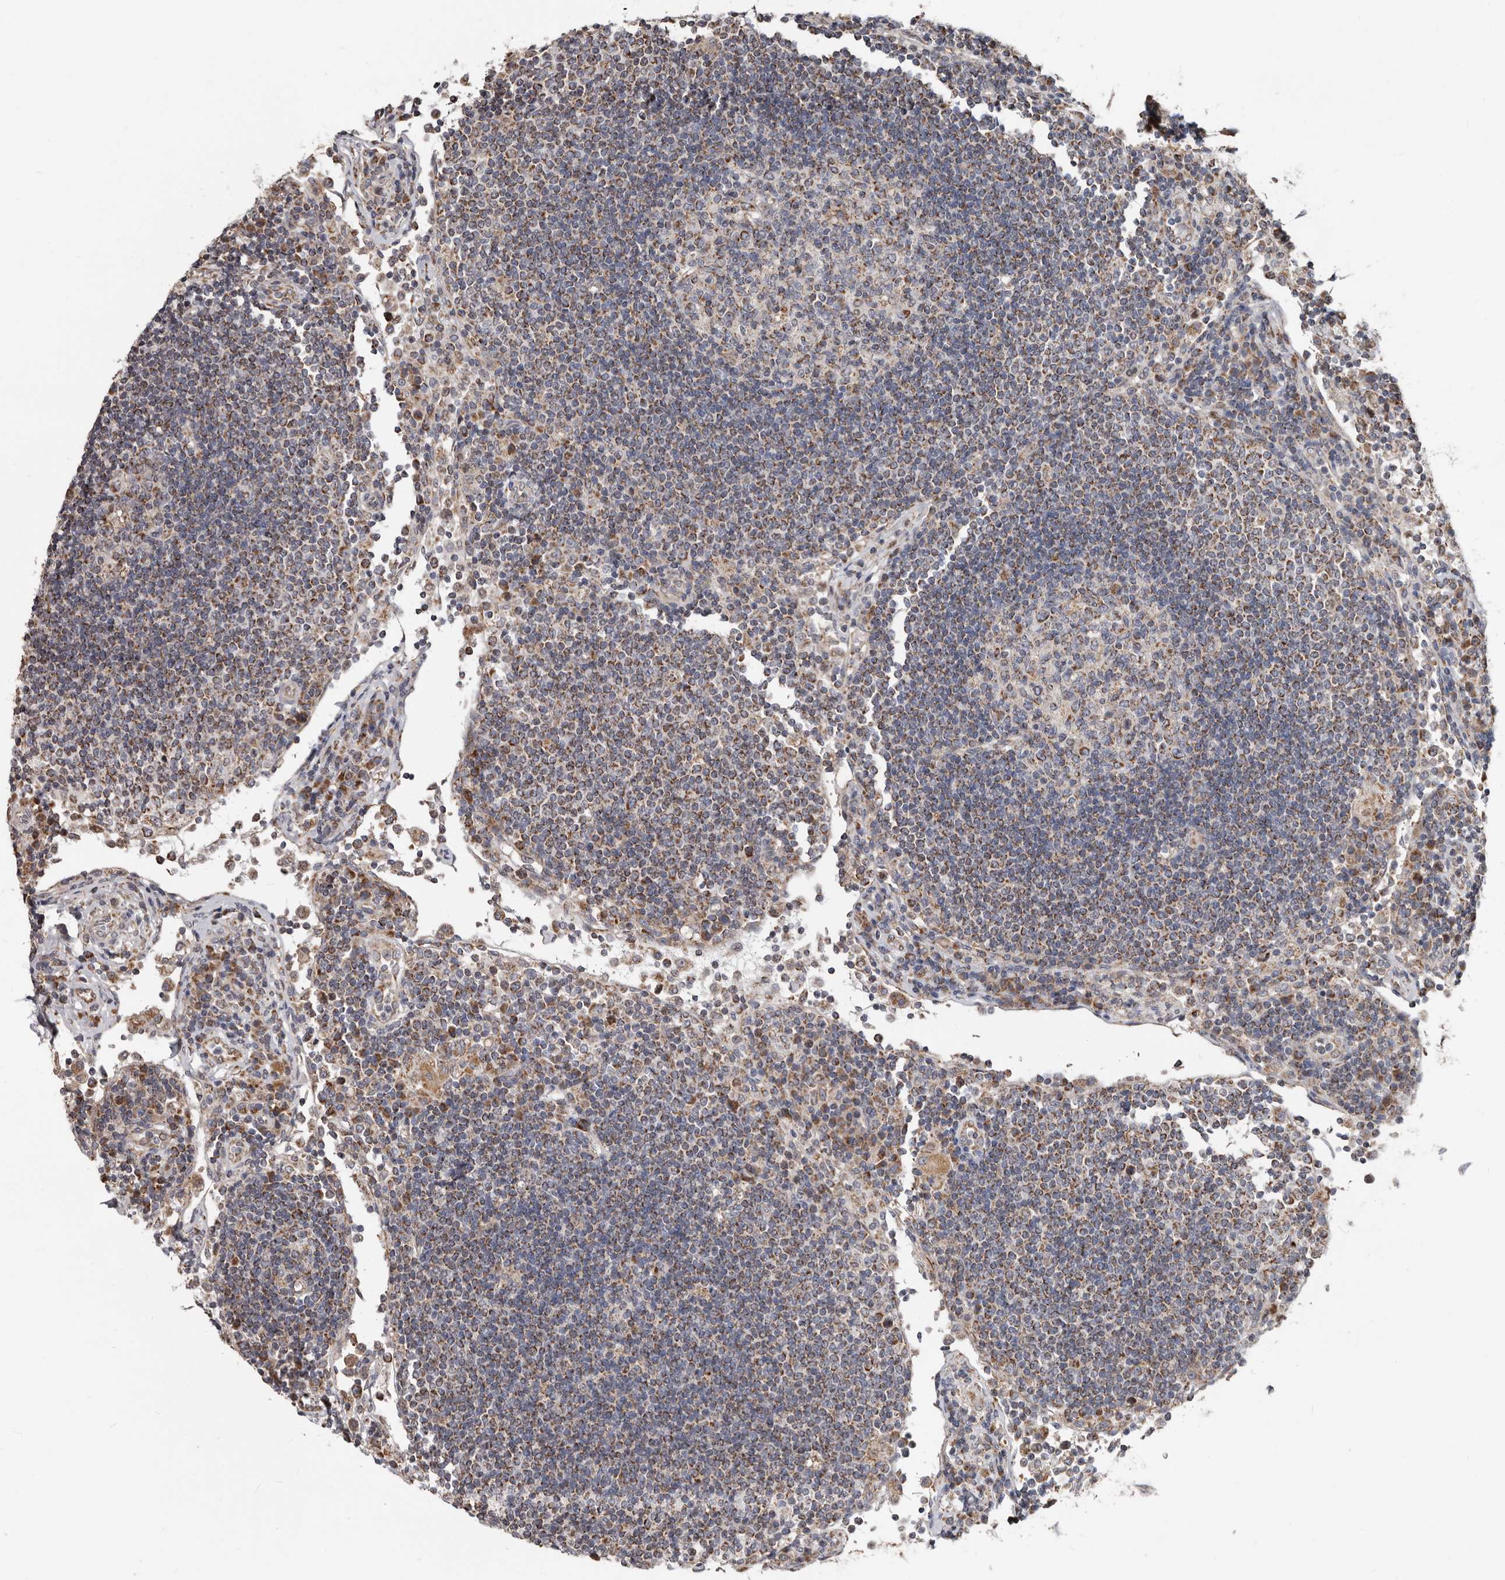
{"staining": {"intensity": "moderate", "quantity": "25%-75%", "location": "cytoplasmic/membranous"}, "tissue": "lymph node", "cell_type": "Germinal center cells", "image_type": "normal", "snomed": [{"axis": "morphology", "description": "Normal tissue, NOS"}, {"axis": "topography", "description": "Lymph node"}], "caption": "DAB (3,3'-diaminobenzidine) immunohistochemical staining of unremarkable lymph node shows moderate cytoplasmic/membranous protein positivity in about 25%-75% of germinal center cells. The protein of interest is stained brown, and the nuclei are stained in blue (DAB IHC with brightfield microscopy, high magnification).", "gene": "MRPL18", "patient": {"sex": "female", "age": 53}}